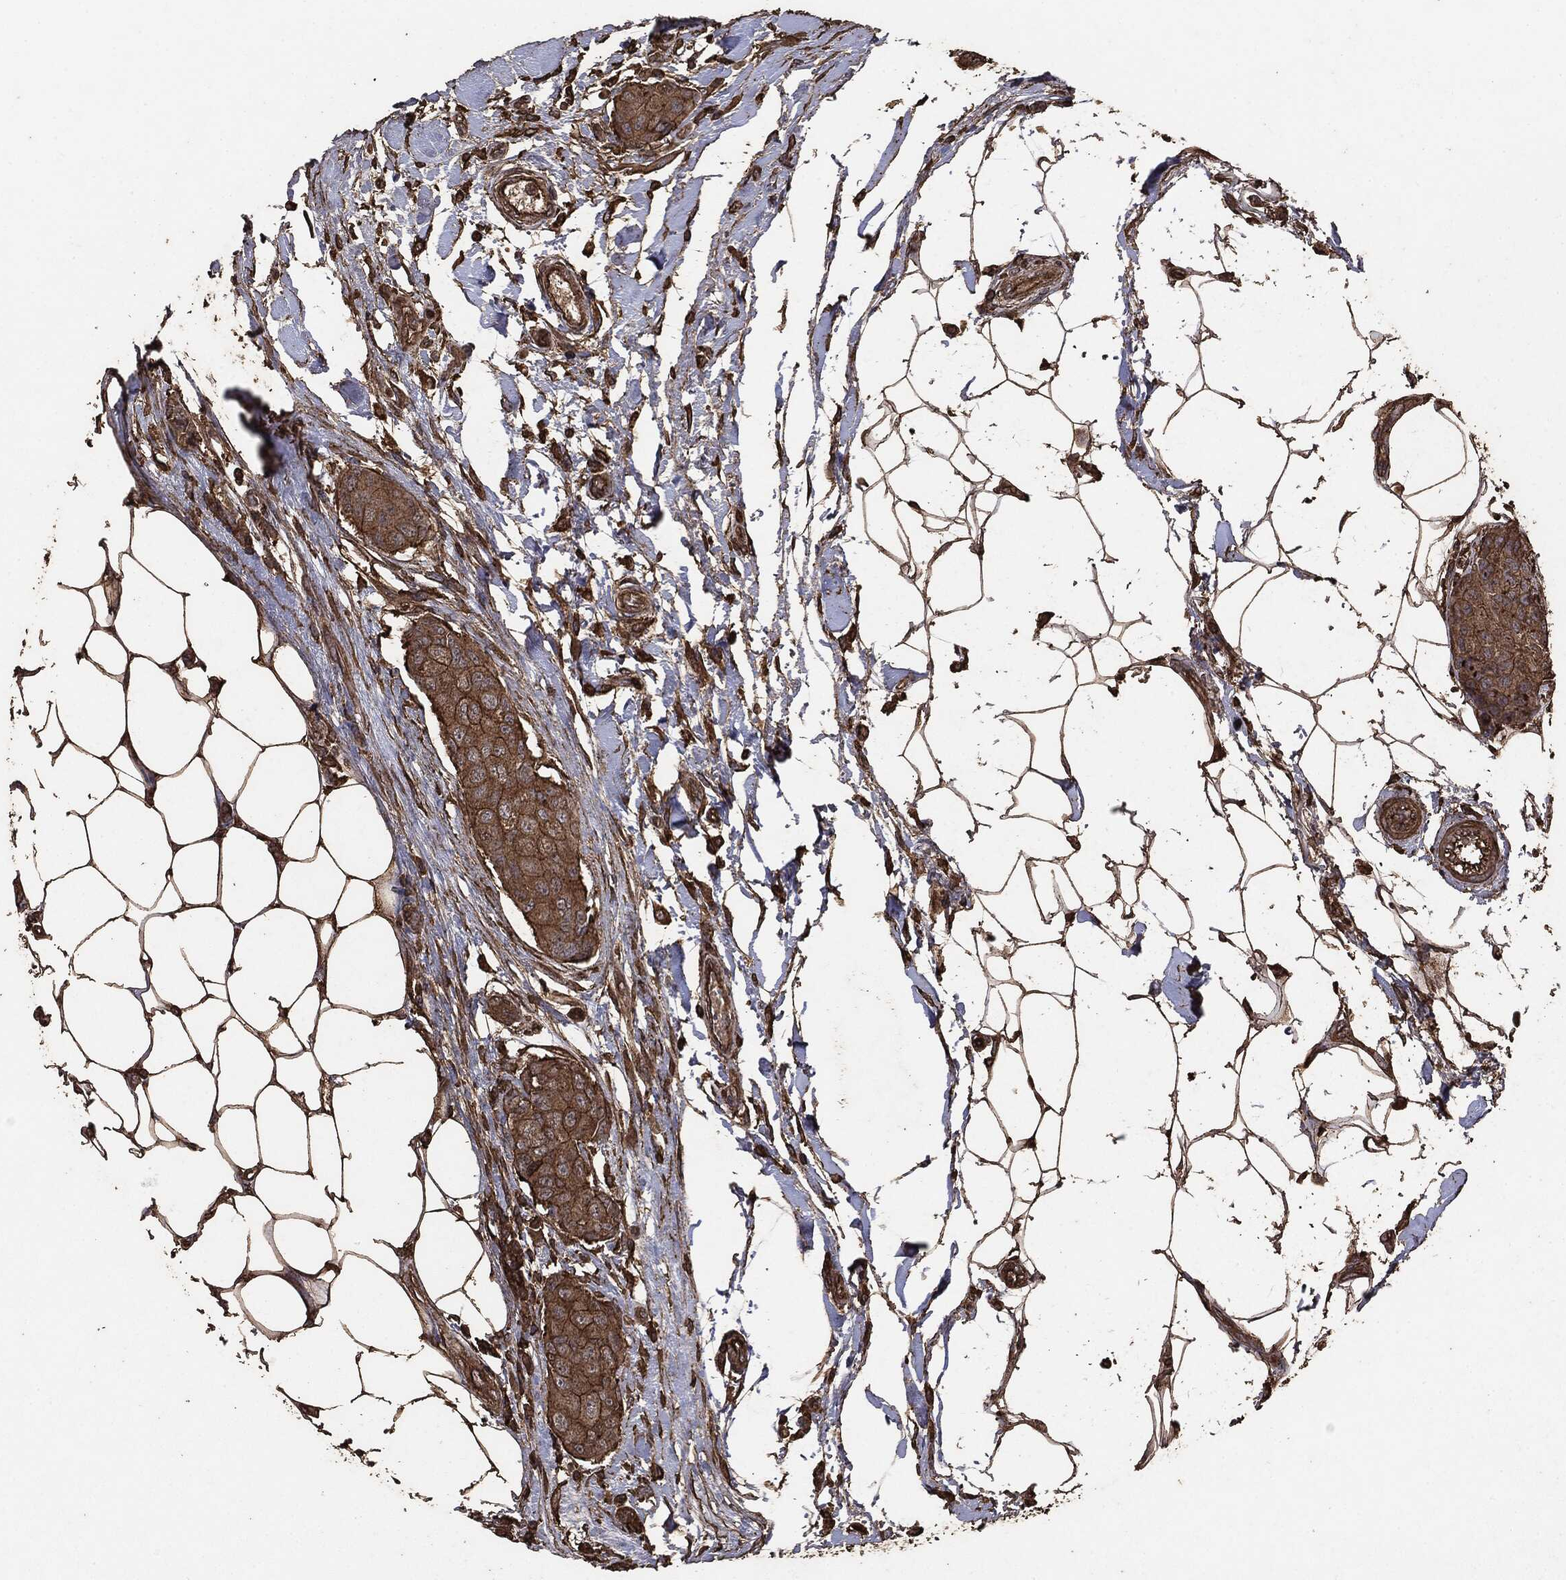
{"staining": {"intensity": "moderate", "quantity": ">75%", "location": "cytoplasmic/membranous"}, "tissue": "breast cancer", "cell_type": "Tumor cells", "image_type": "cancer", "snomed": [{"axis": "morphology", "description": "Duct carcinoma"}, {"axis": "topography", "description": "Breast"}, {"axis": "topography", "description": "Lymph node"}], "caption": "A brown stain shows moderate cytoplasmic/membranous staining of a protein in intraductal carcinoma (breast) tumor cells. (IHC, brightfield microscopy, high magnification).", "gene": "MTOR", "patient": {"sex": "female", "age": 80}}